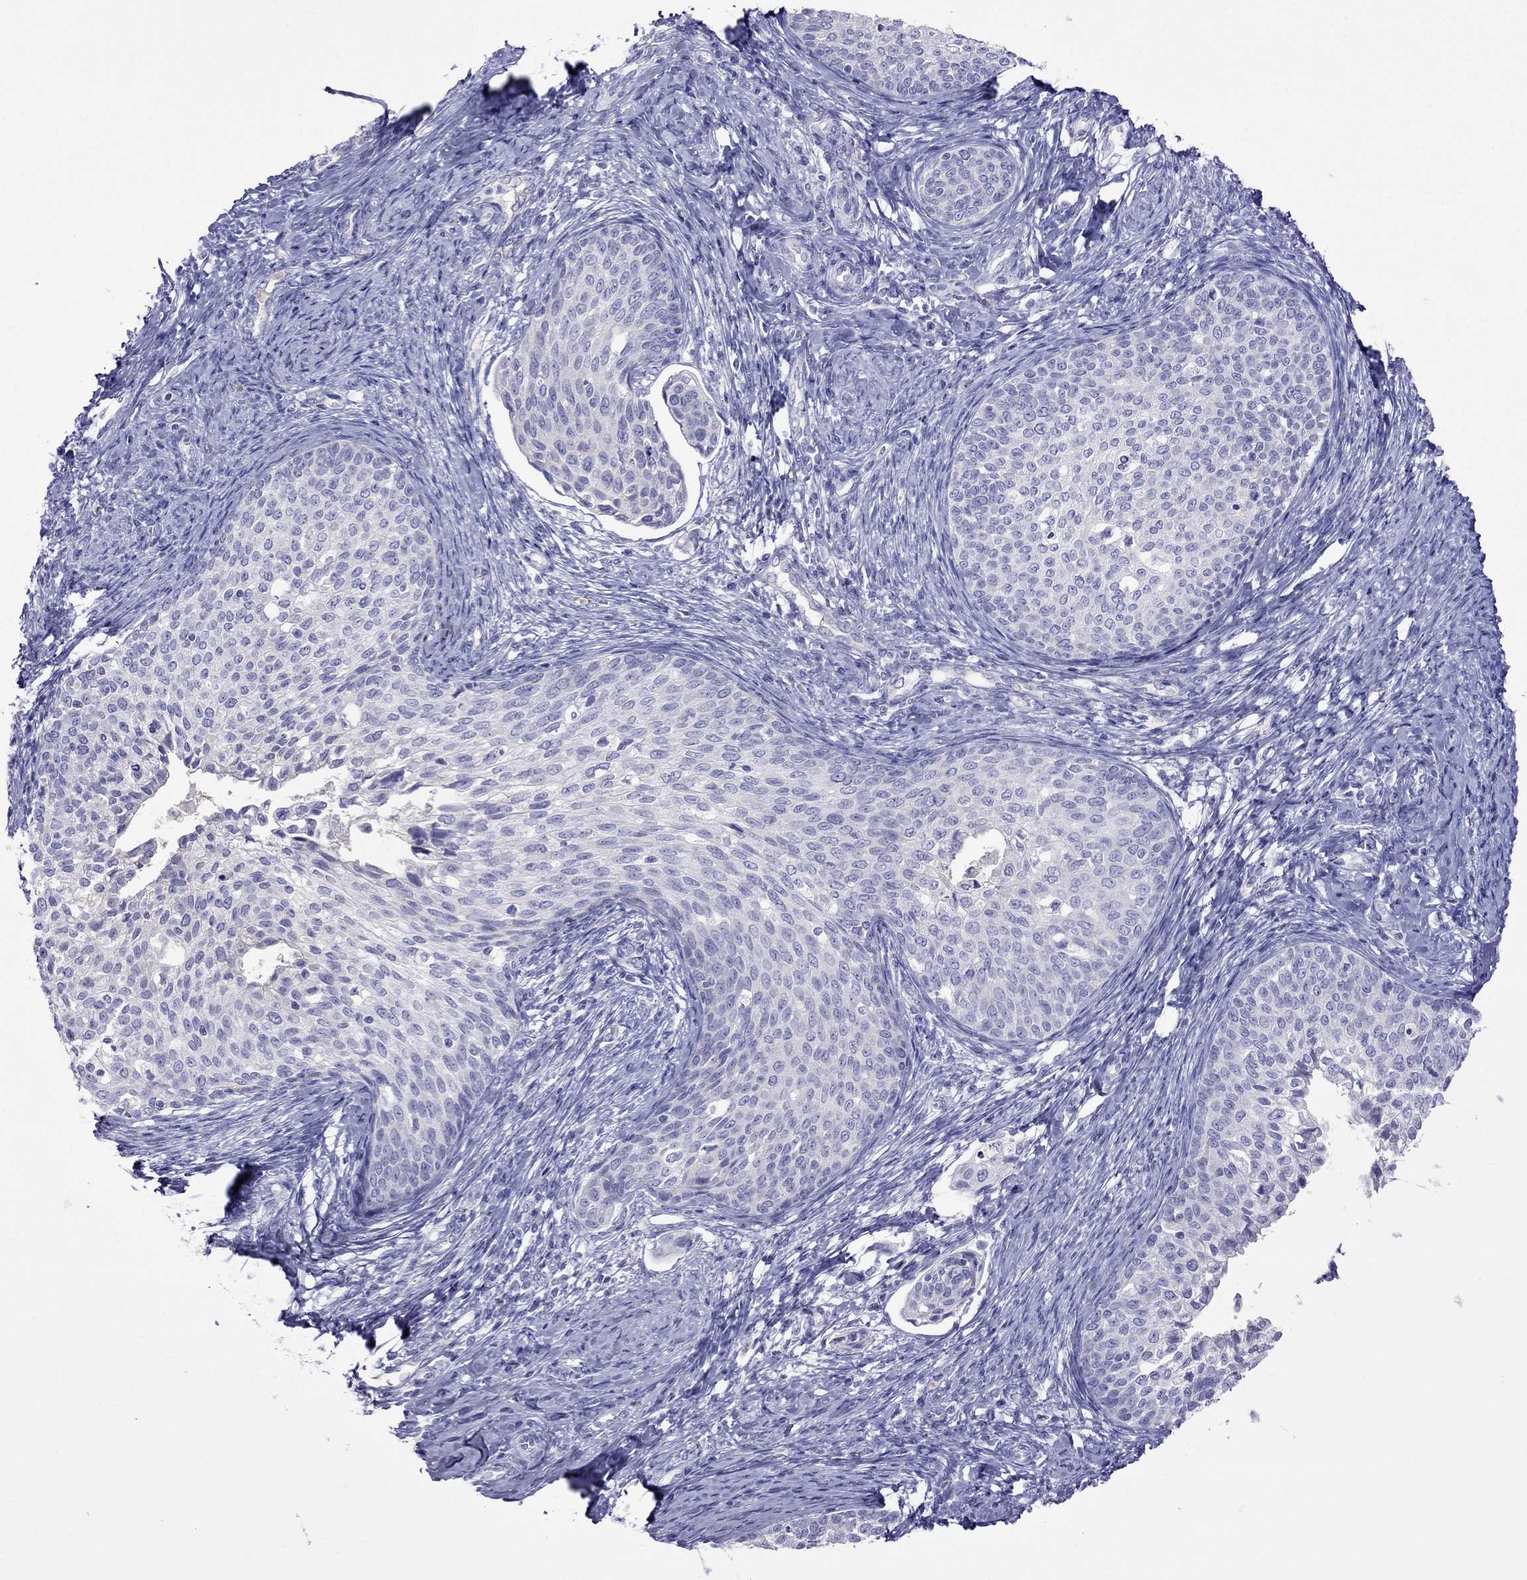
{"staining": {"intensity": "negative", "quantity": "none", "location": "none"}, "tissue": "cervical cancer", "cell_type": "Tumor cells", "image_type": "cancer", "snomed": [{"axis": "morphology", "description": "Squamous cell carcinoma, NOS"}, {"axis": "topography", "description": "Cervix"}], "caption": "Human cervical squamous cell carcinoma stained for a protein using immunohistochemistry displays no expression in tumor cells.", "gene": "TDRD1", "patient": {"sex": "female", "age": 51}}